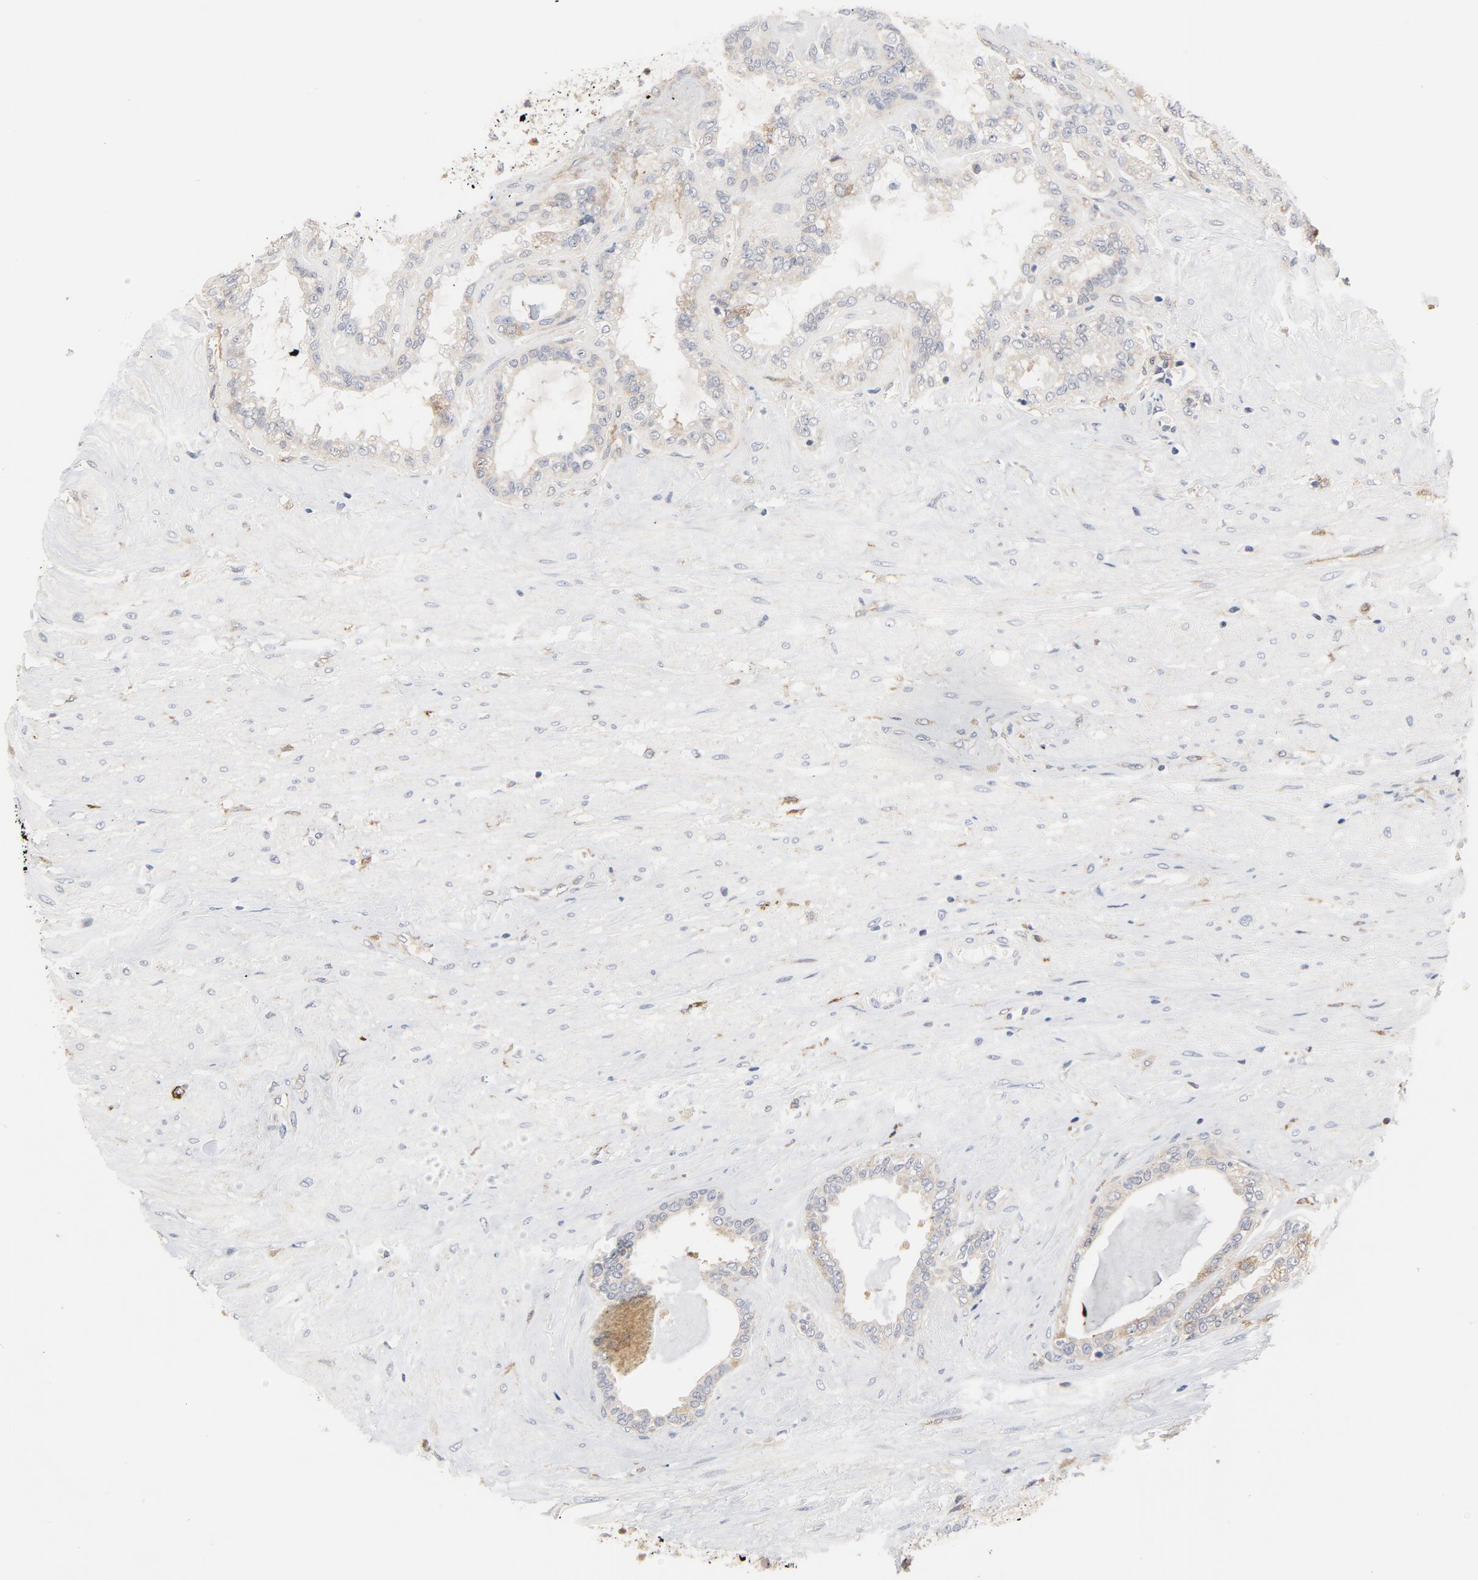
{"staining": {"intensity": "weak", "quantity": ">75%", "location": "cytoplasmic/membranous"}, "tissue": "seminal vesicle", "cell_type": "Glandular cells", "image_type": "normal", "snomed": [{"axis": "morphology", "description": "Normal tissue, NOS"}, {"axis": "morphology", "description": "Inflammation, NOS"}, {"axis": "topography", "description": "Urinary bladder"}, {"axis": "topography", "description": "Prostate"}, {"axis": "topography", "description": "Seminal veicle"}], "caption": "Glandular cells exhibit low levels of weak cytoplasmic/membranous staining in about >75% of cells in unremarkable human seminal vesicle.", "gene": "RAPGEF4", "patient": {"sex": "male", "age": 82}}